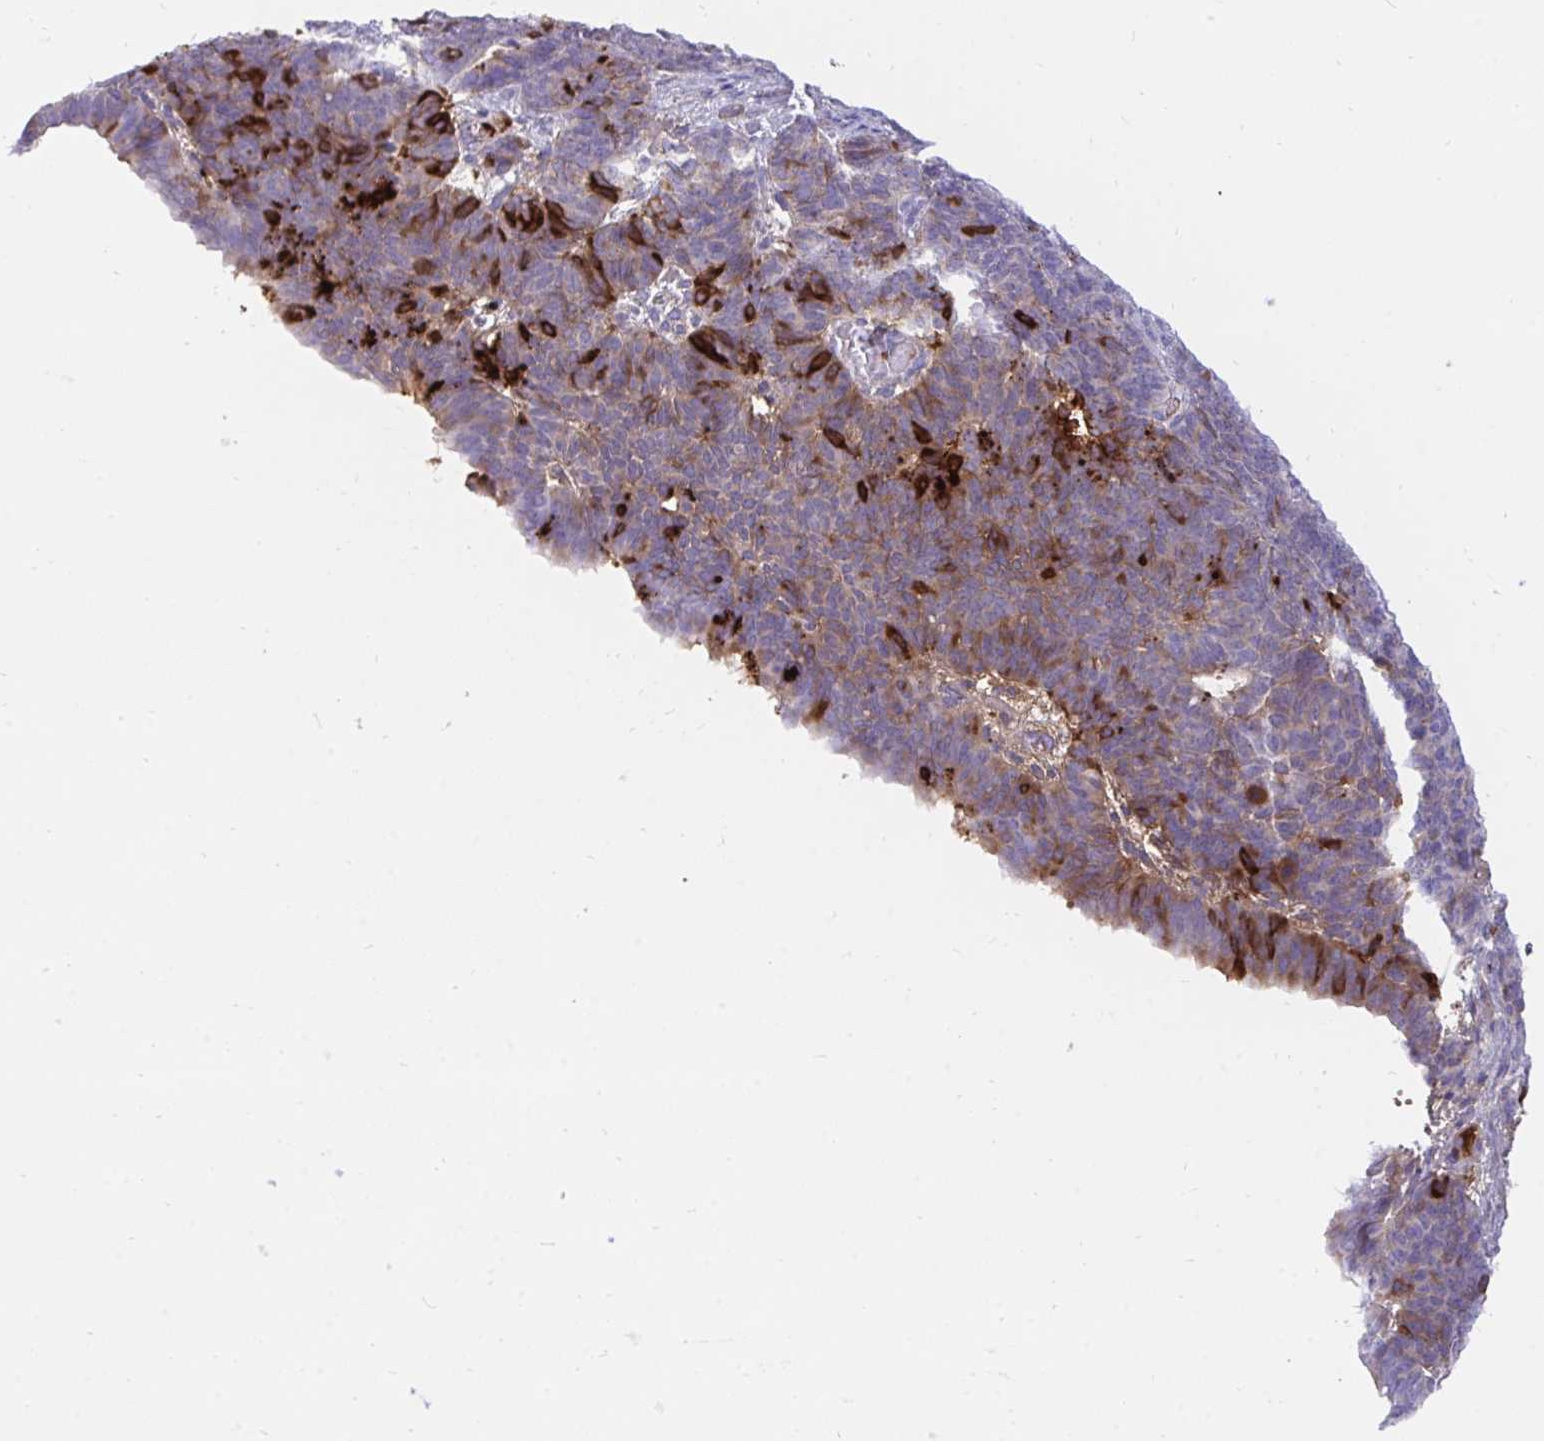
{"staining": {"intensity": "strong", "quantity": "25%-75%", "location": "cytoplasmic/membranous"}, "tissue": "endometrial cancer", "cell_type": "Tumor cells", "image_type": "cancer", "snomed": [{"axis": "morphology", "description": "Adenocarcinoma, NOS"}, {"axis": "topography", "description": "Endometrium"}], "caption": "A brown stain labels strong cytoplasmic/membranous positivity of a protein in endometrial cancer tumor cells.", "gene": "F2", "patient": {"sex": "female", "age": 70}}